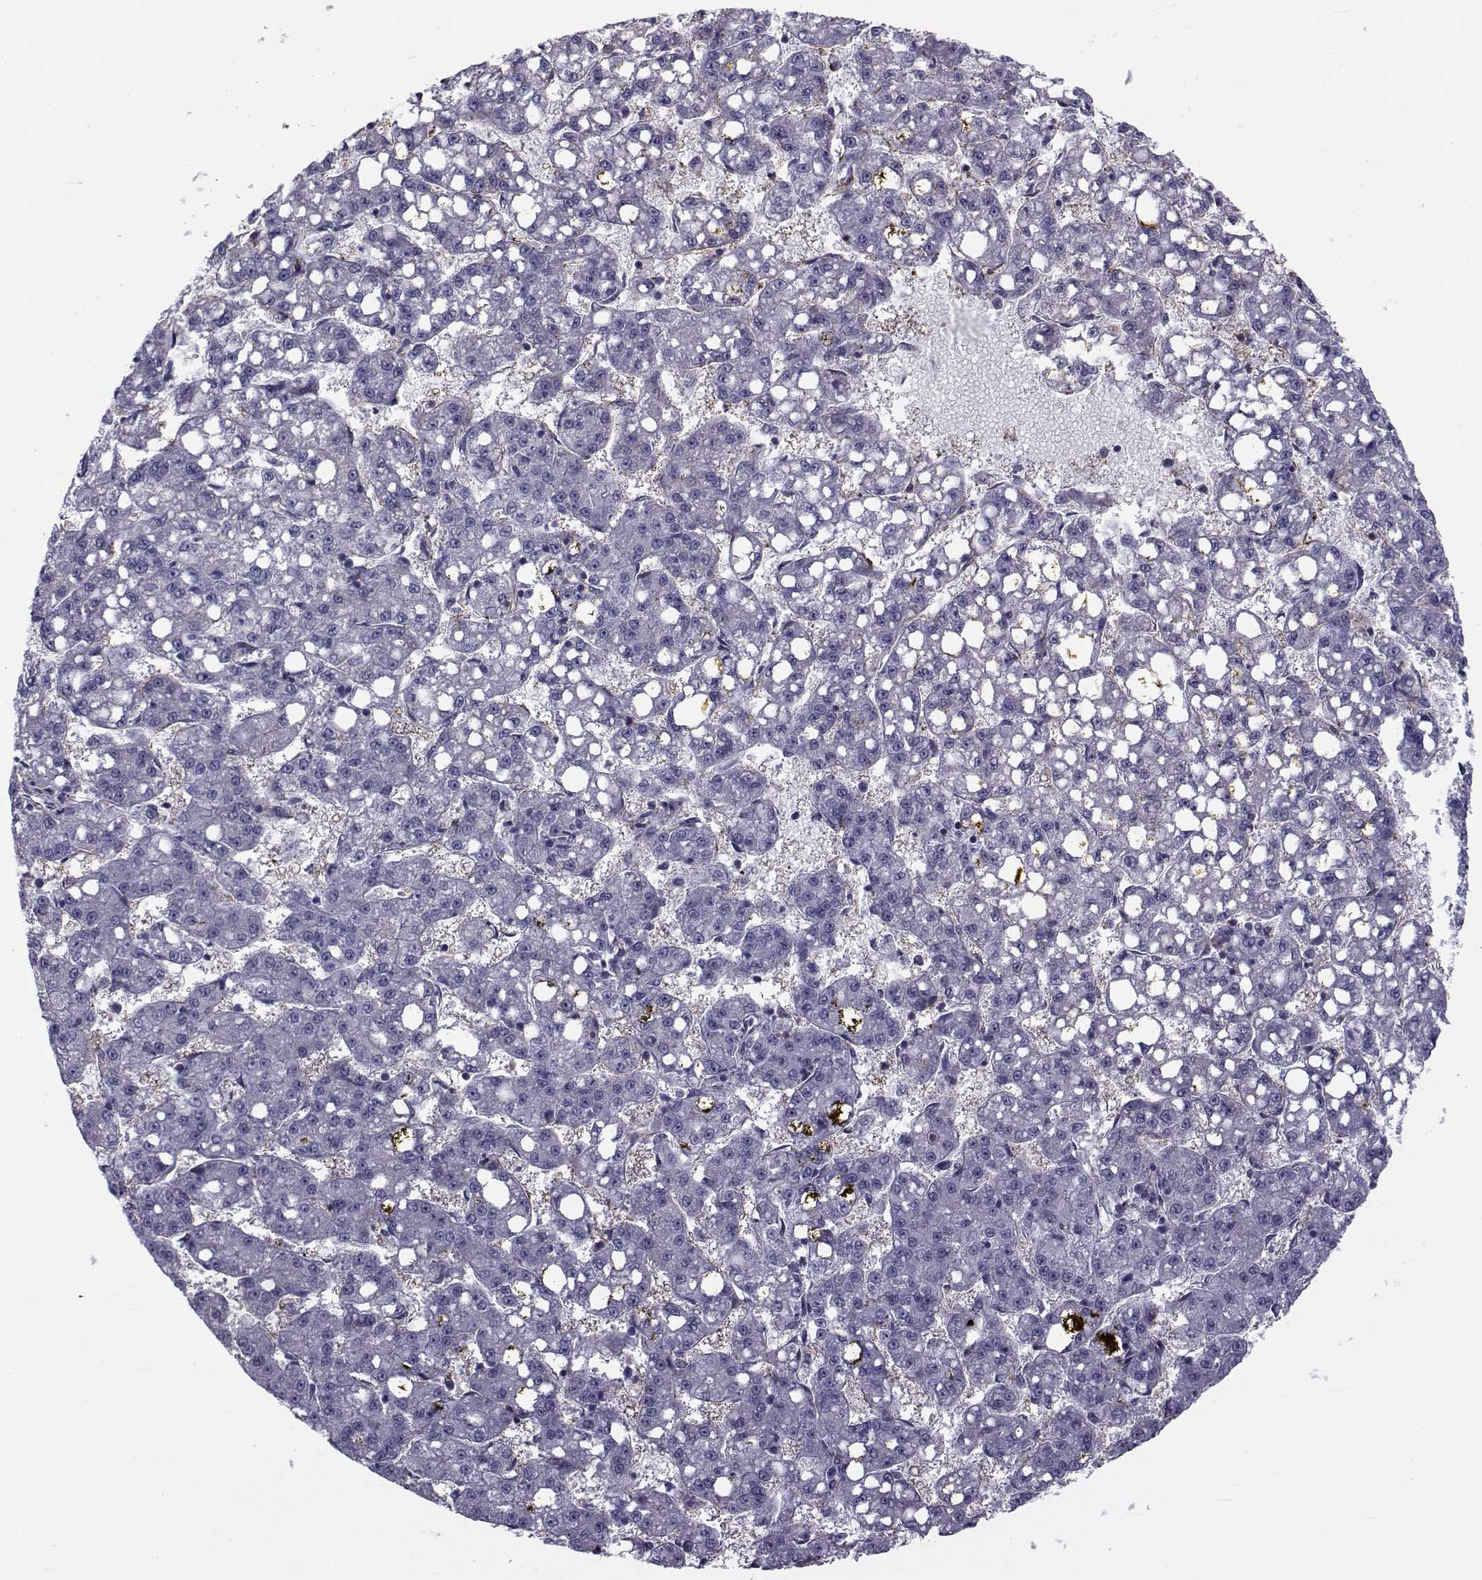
{"staining": {"intensity": "negative", "quantity": "none", "location": "none"}, "tissue": "liver cancer", "cell_type": "Tumor cells", "image_type": "cancer", "snomed": [{"axis": "morphology", "description": "Carcinoma, Hepatocellular, NOS"}, {"axis": "topography", "description": "Liver"}], "caption": "Micrograph shows no significant protein staining in tumor cells of liver cancer.", "gene": "LRRC27", "patient": {"sex": "female", "age": 65}}